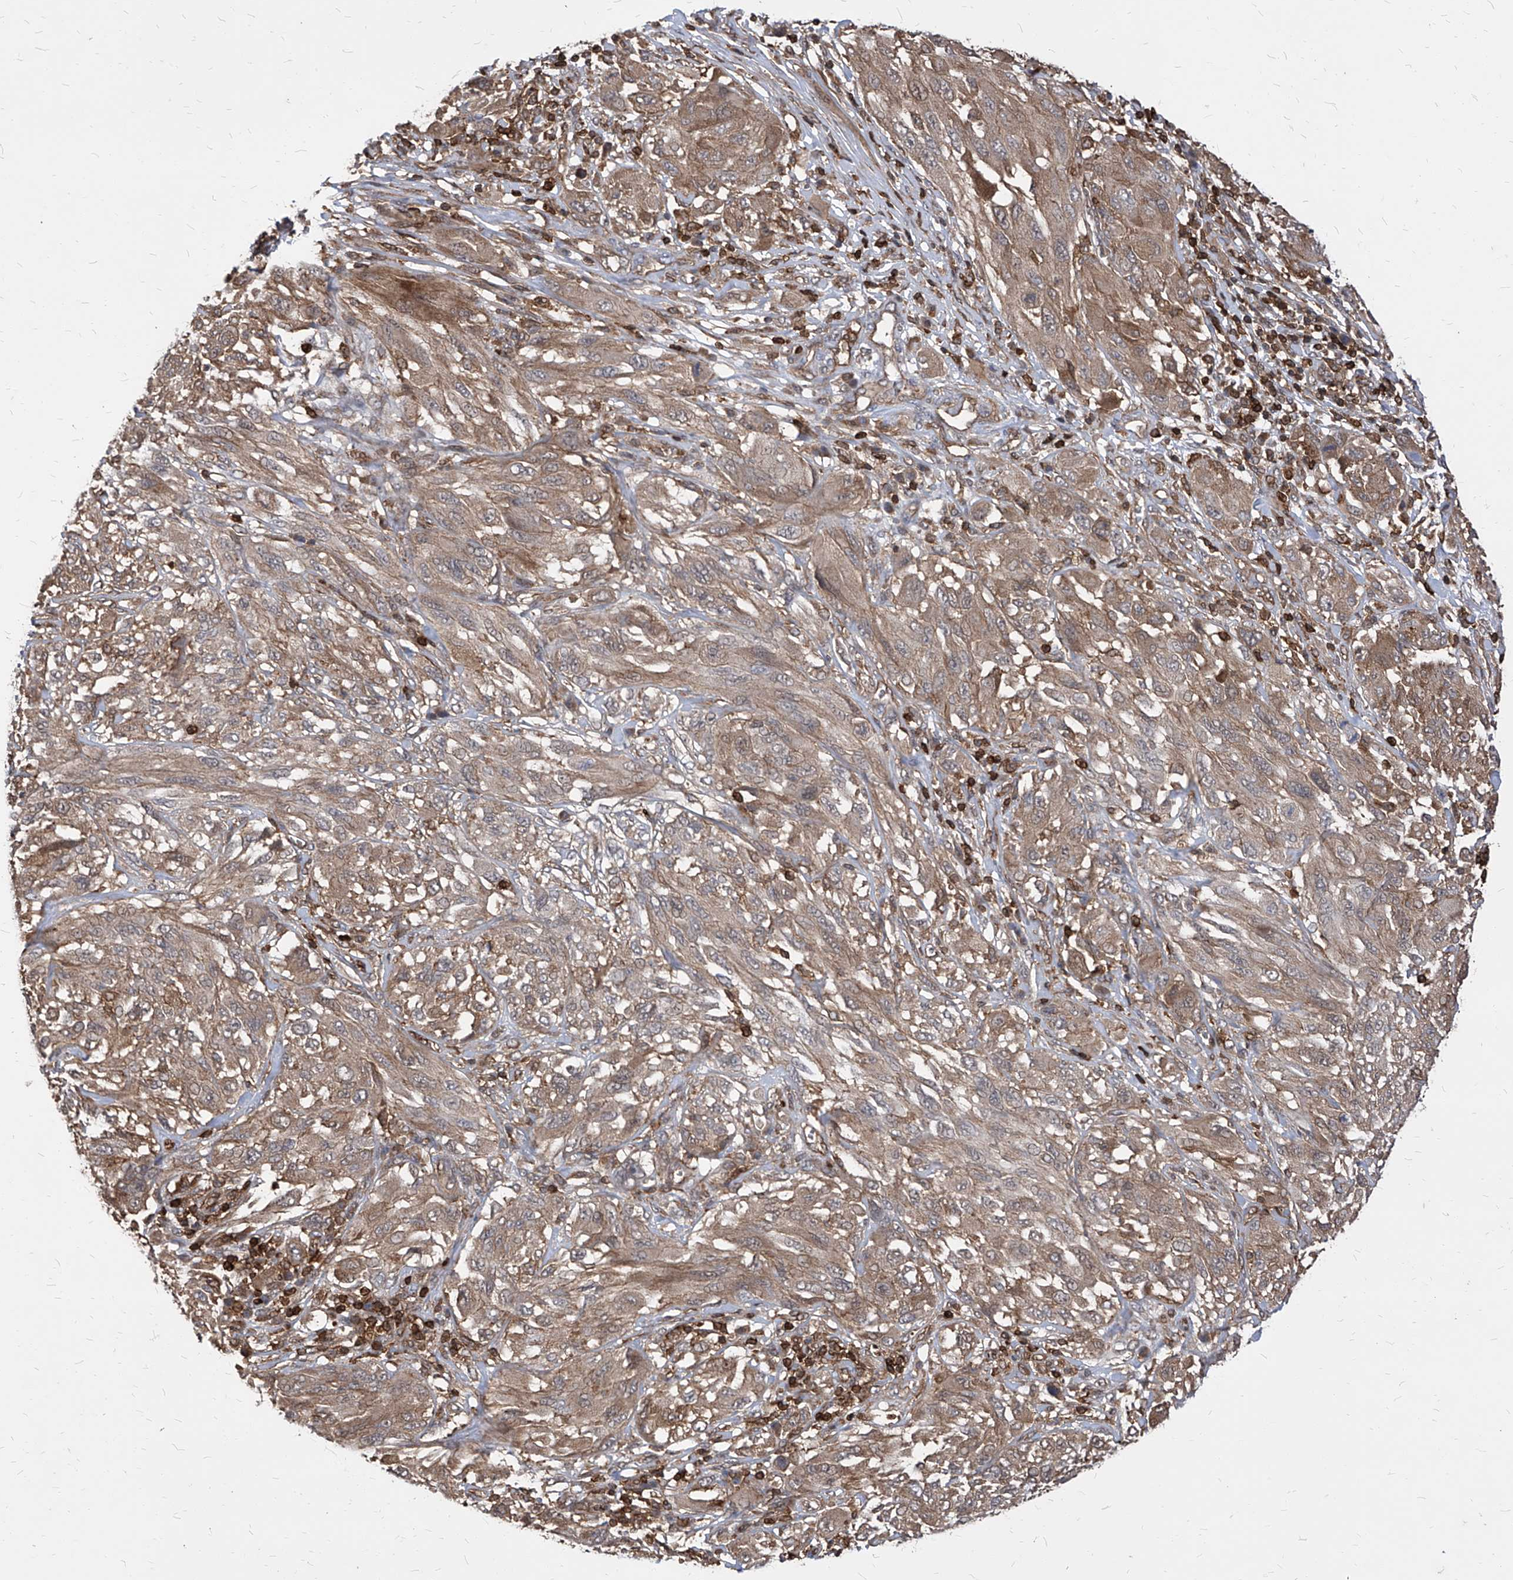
{"staining": {"intensity": "moderate", "quantity": "25%-75%", "location": "cytoplasmic/membranous"}, "tissue": "melanoma", "cell_type": "Tumor cells", "image_type": "cancer", "snomed": [{"axis": "morphology", "description": "Malignant melanoma, NOS"}, {"axis": "topography", "description": "Skin"}], "caption": "Immunohistochemistry photomicrograph of human malignant melanoma stained for a protein (brown), which reveals medium levels of moderate cytoplasmic/membranous positivity in approximately 25%-75% of tumor cells.", "gene": "ABRACL", "patient": {"sex": "female", "age": 91}}